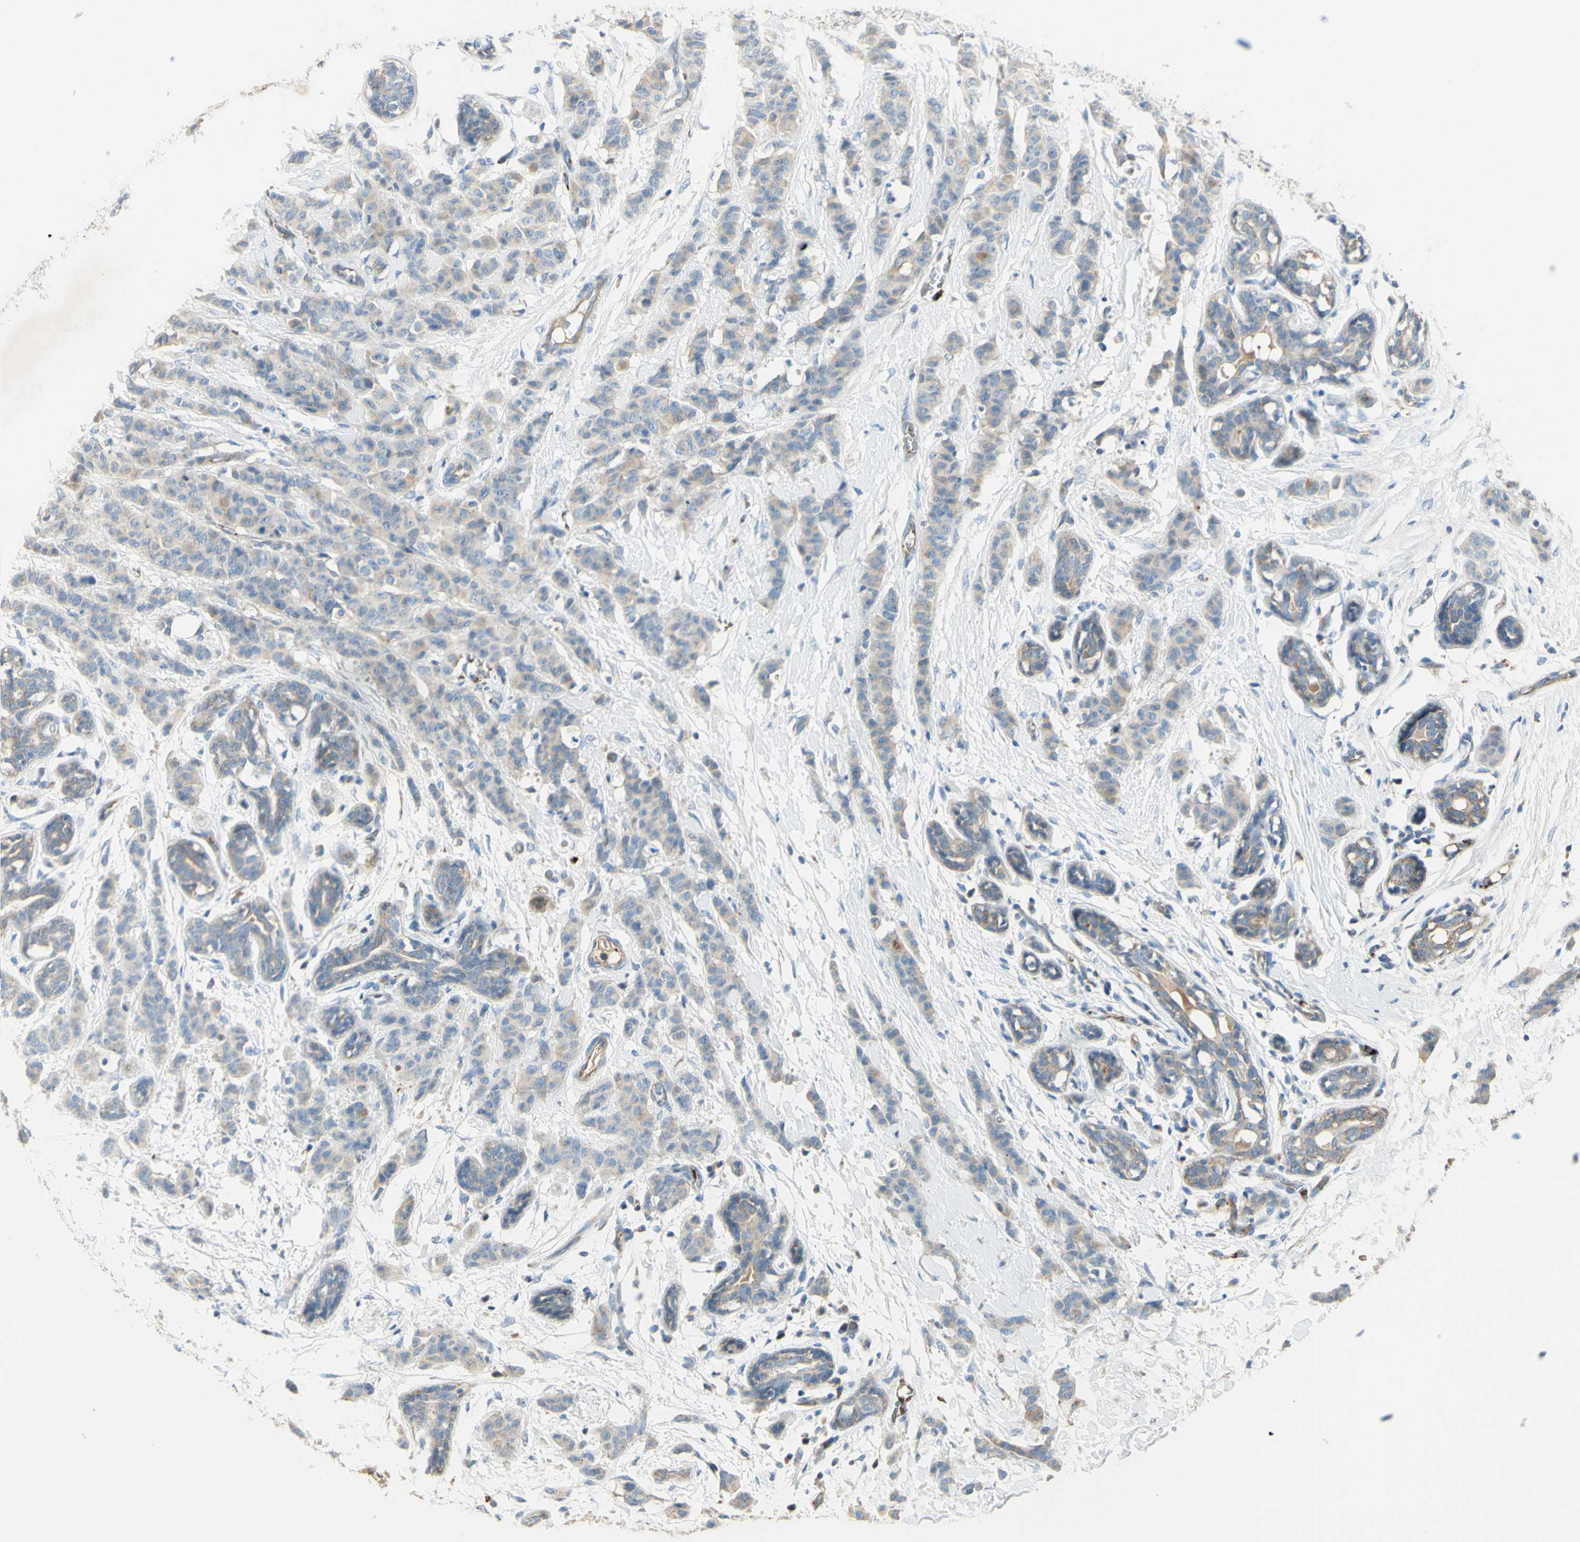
{"staining": {"intensity": "weak", "quantity": "25%-75%", "location": "cytoplasmic/membranous"}, "tissue": "breast cancer", "cell_type": "Tumor cells", "image_type": "cancer", "snomed": [{"axis": "morphology", "description": "Normal tissue, NOS"}, {"axis": "morphology", "description": "Duct carcinoma"}, {"axis": "topography", "description": "Breast"}], "caption": "Breast invasive ductal carcinoma was stained to show a protein in brown. There is low levels of weak cytoplasmic/membranous positivity in approximately 25%-75% of tumor cells. (DAB = brown stain, brightfield microscopy at high magnification).", "gene": "GAN", "patient": {"sex": "female", "age": 40}}